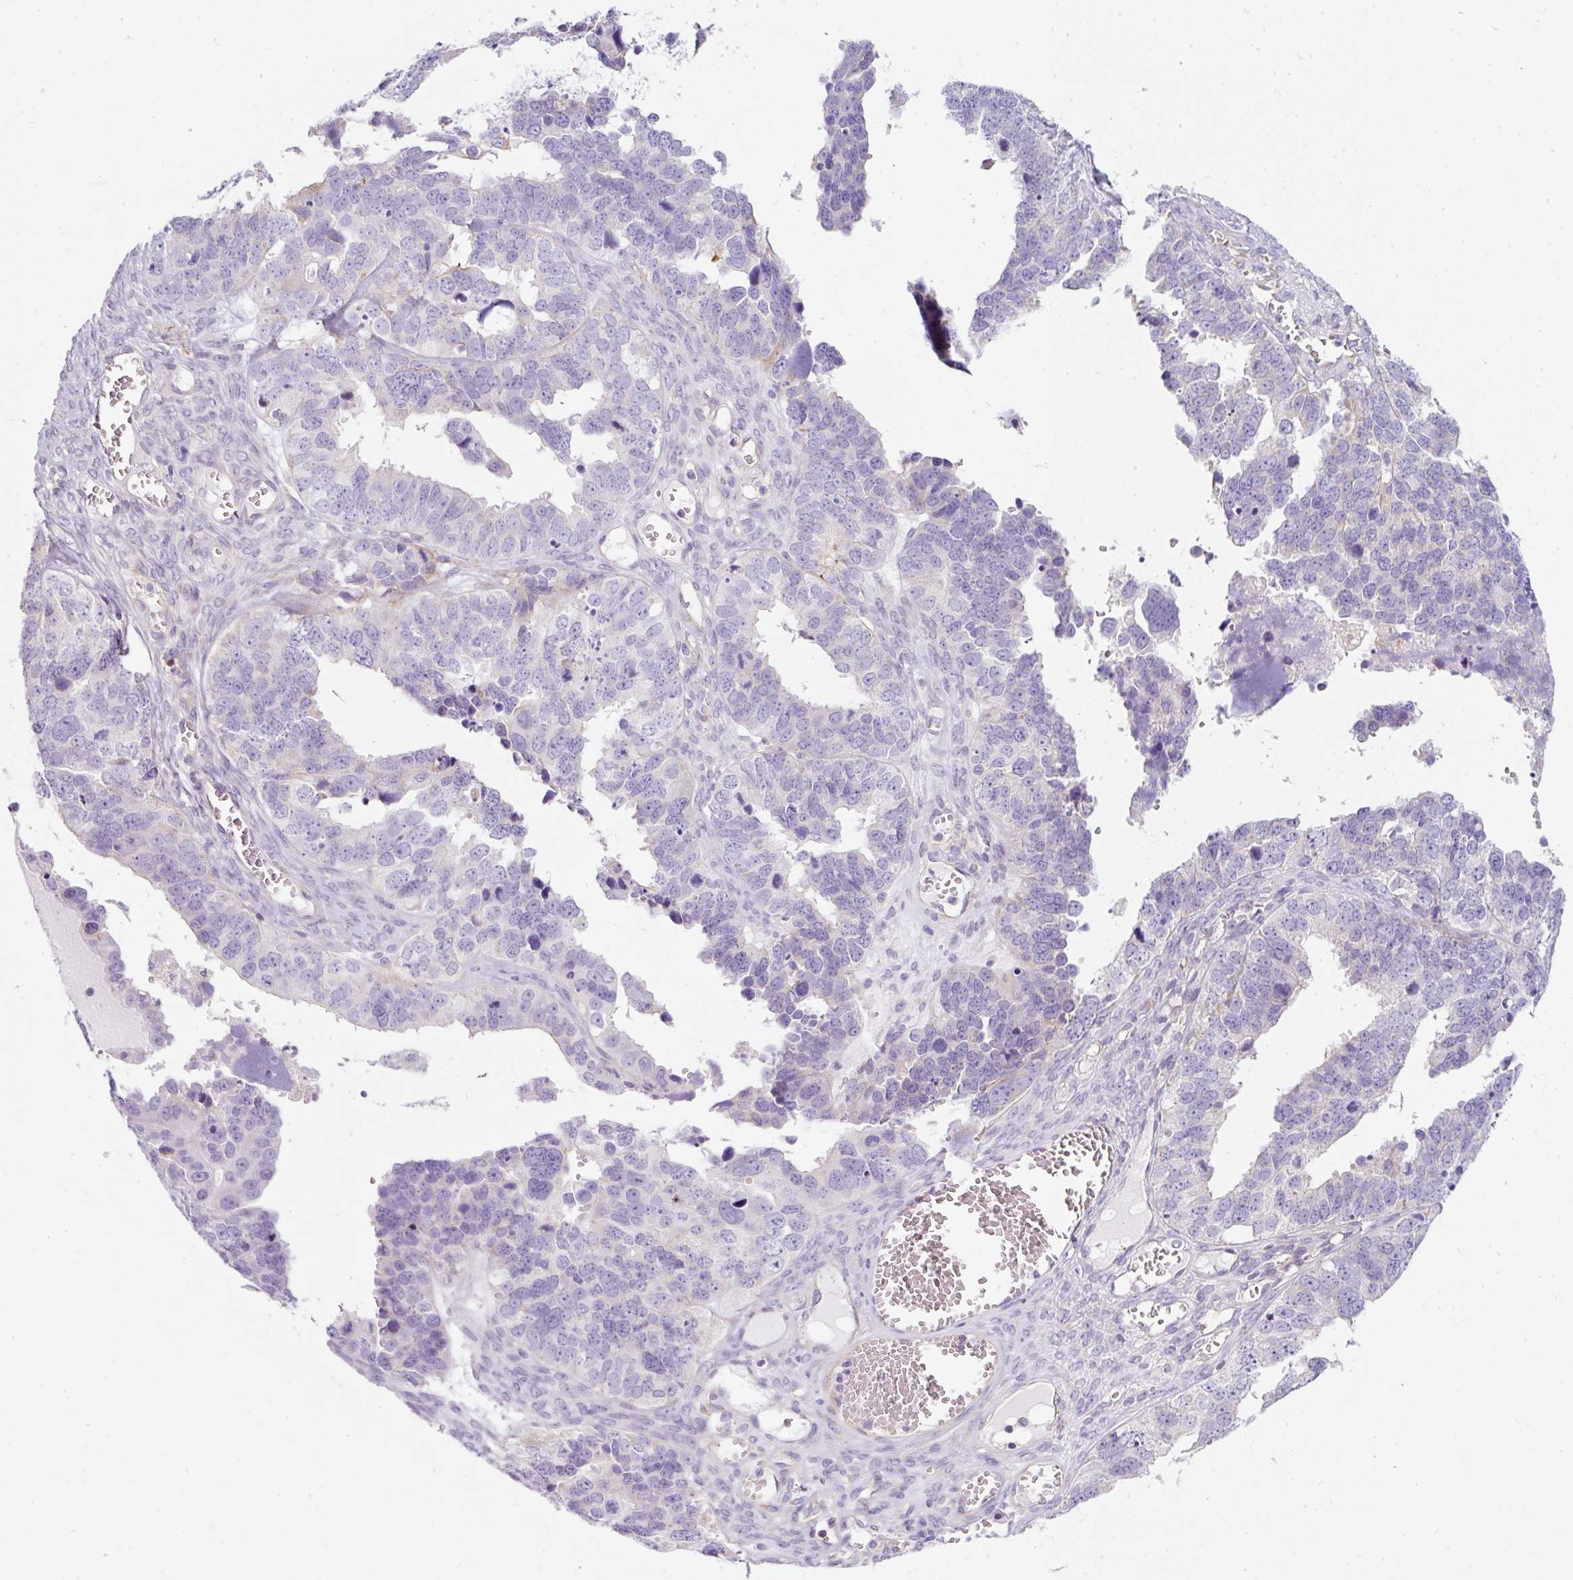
{"staining": {"intensity": "negative", "quantity": "none", "location": "none"}, "tissue": "ovarian cancer", "cell_type": "Tumor cells", "image_type": "cancer", "snomed": [{"axis": "morphology", "description": "Cystadenocarcinoma, serous, NOS"}, {"axis": "topography", "description": "Ovary"}], "caption": "IHC micrograph of neoplastic tissue: human ovarian cancer stained with DAB (3,3'-diaminobenzidine) shows no significant protein expression in tumor cells. (DAB immunohistochemistry (IHC) with hematoxylin counter stain).", "gene": "ERAP2", "patient": {"sex": "female", "age": 76}}